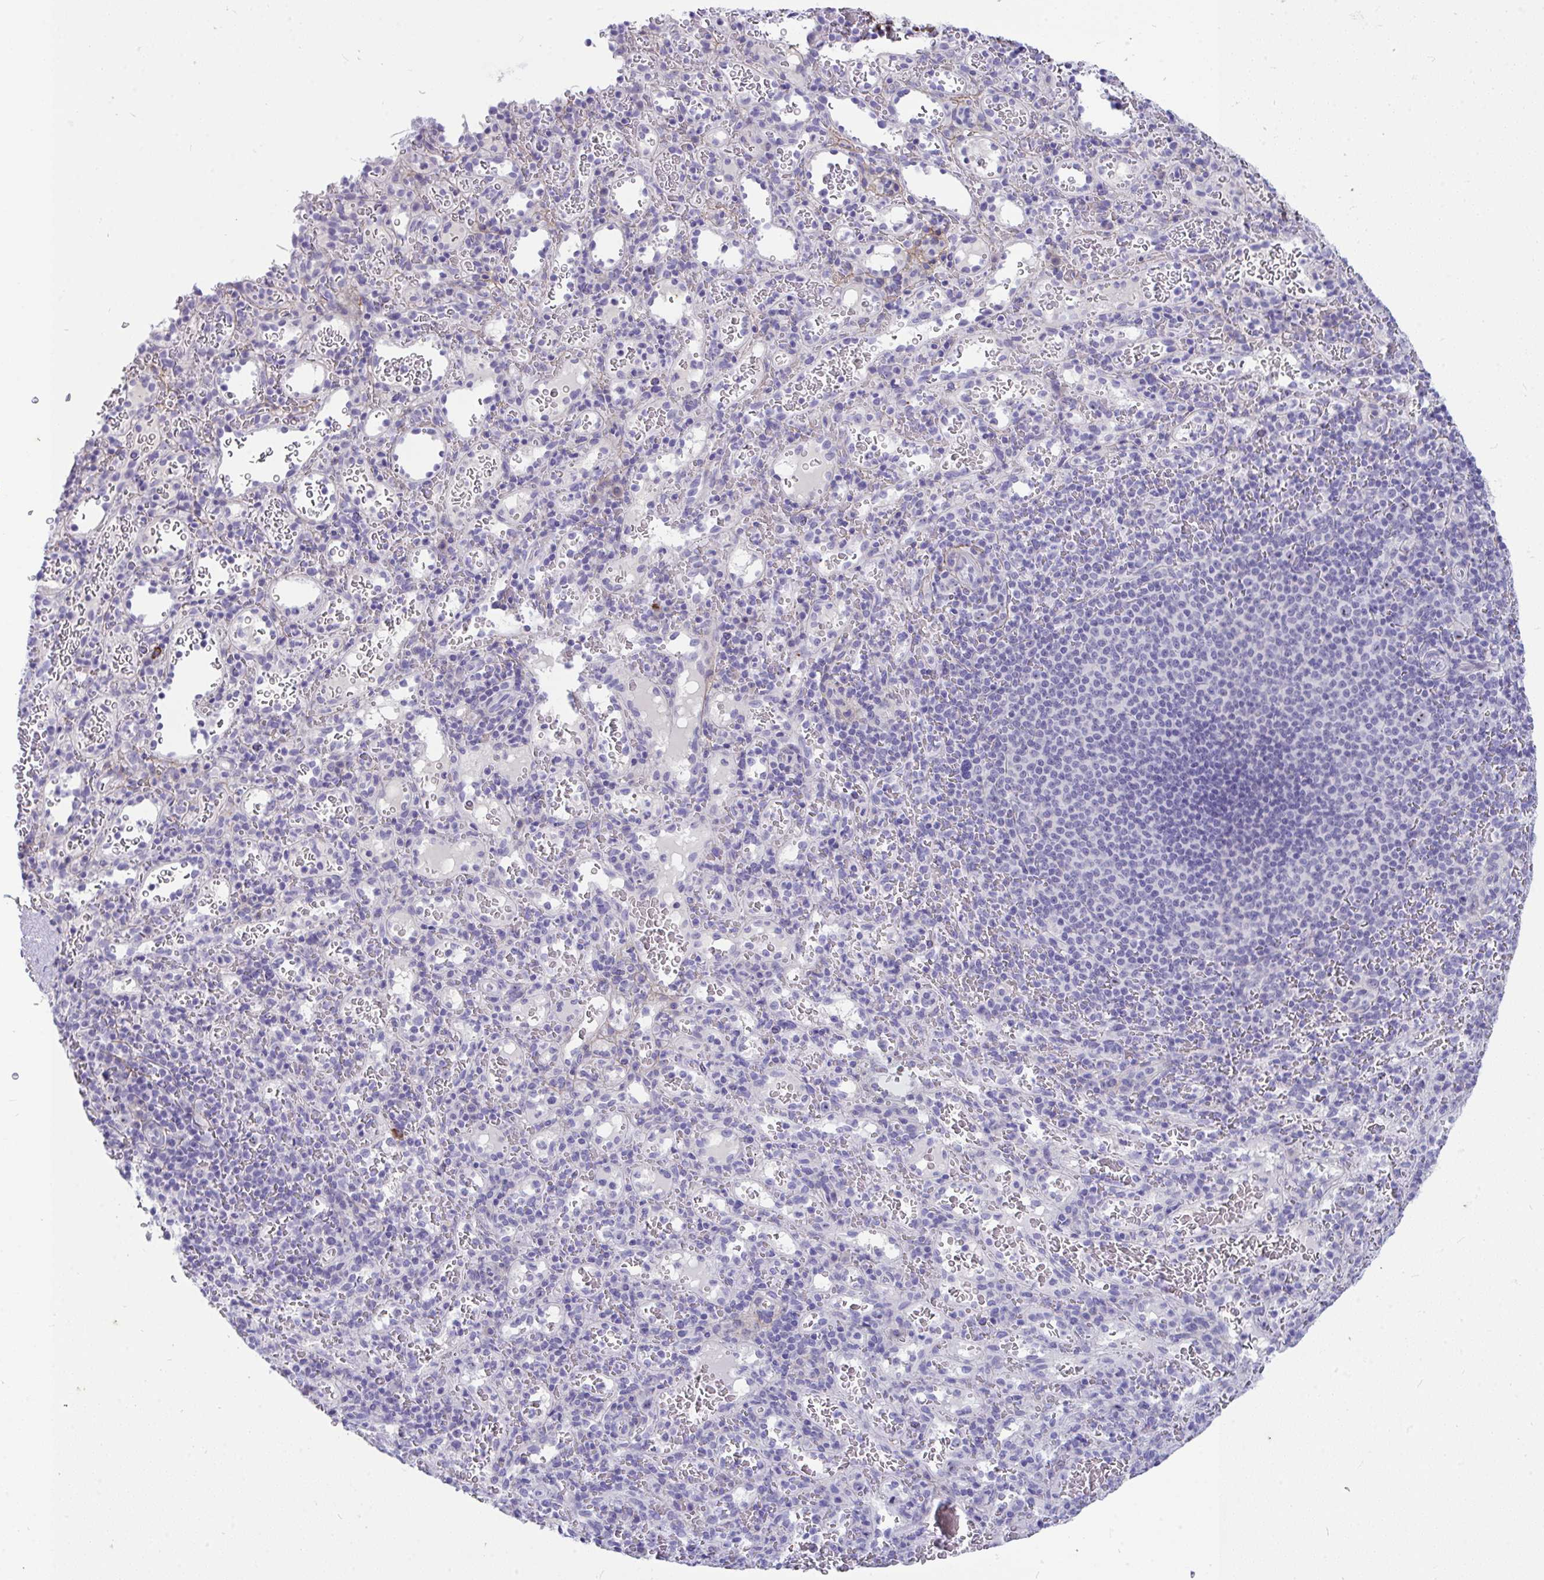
{"staining": {"intensity": "negative", "quantity": "none", "location": "none"}, "tissue": "spleen", "cell_type": "Cells in red pulp", "image_type": "normal", "snomed": [{"axis": "morphology", "description": "Normal tissue, NOS"}, {"axis": "topography", "description": "Spleen"}], "caption": "Immunohistochemical staining of benign spleen reveals no significant expression in cells in red pulp.", "gene": "LHFPL6", "patient": {"sex": "male", "age": 57}}